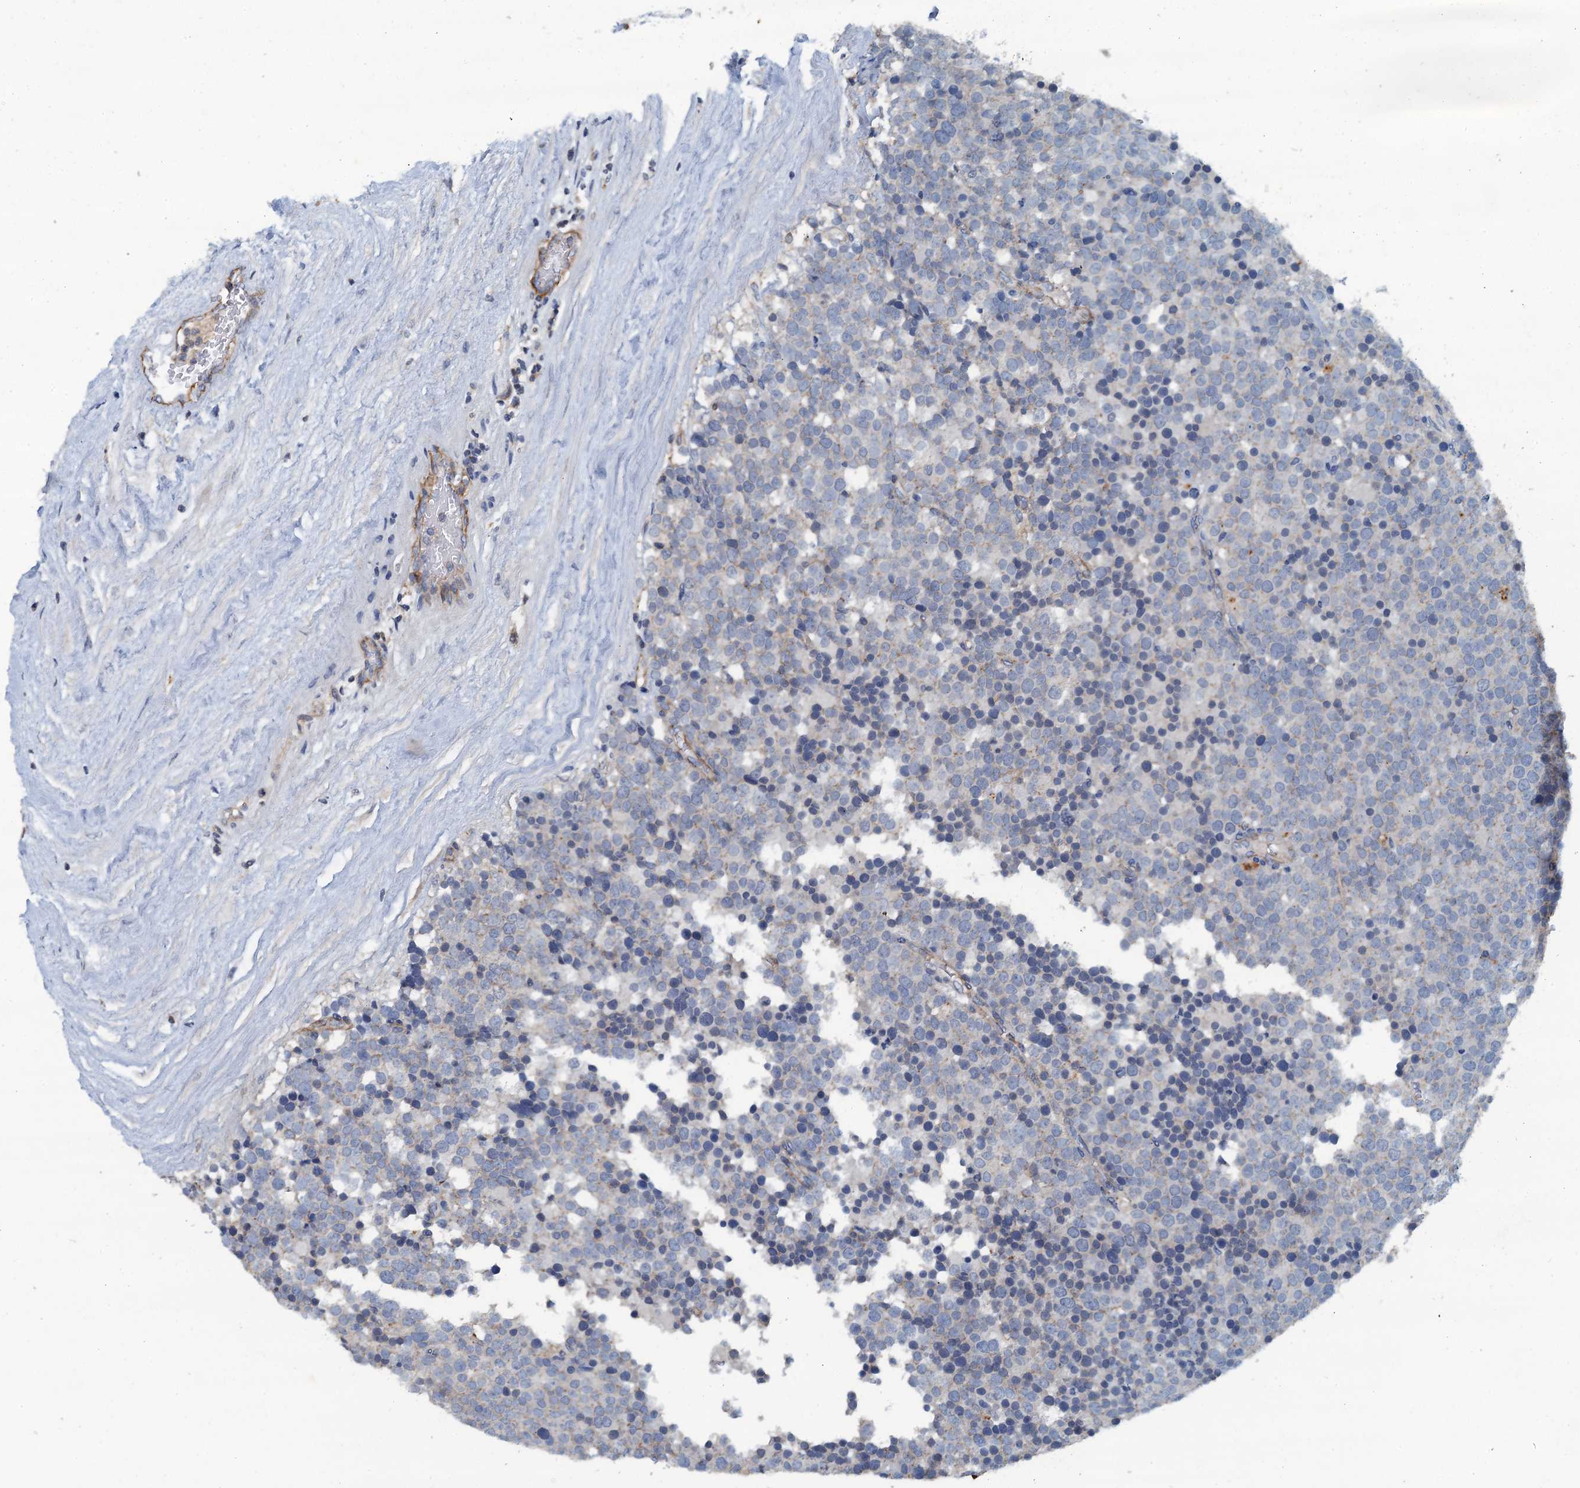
{"staining": {"intensity": "negative", "quantity": "none", "location": "none"}, "tissue": "testis cancer", "cell_type": "Tumor cells", "image_type": "cancer", "snomed": [{"axis": "morphology", "description": "Seminoma, NOS"}, {"axis": "topography", "description": "Testis"}], "caption": "Tumor cells are negative for brown protein staining in testis cancer.", "gene": "THAP10", "patient": {"sex": "male", "age": 71}}